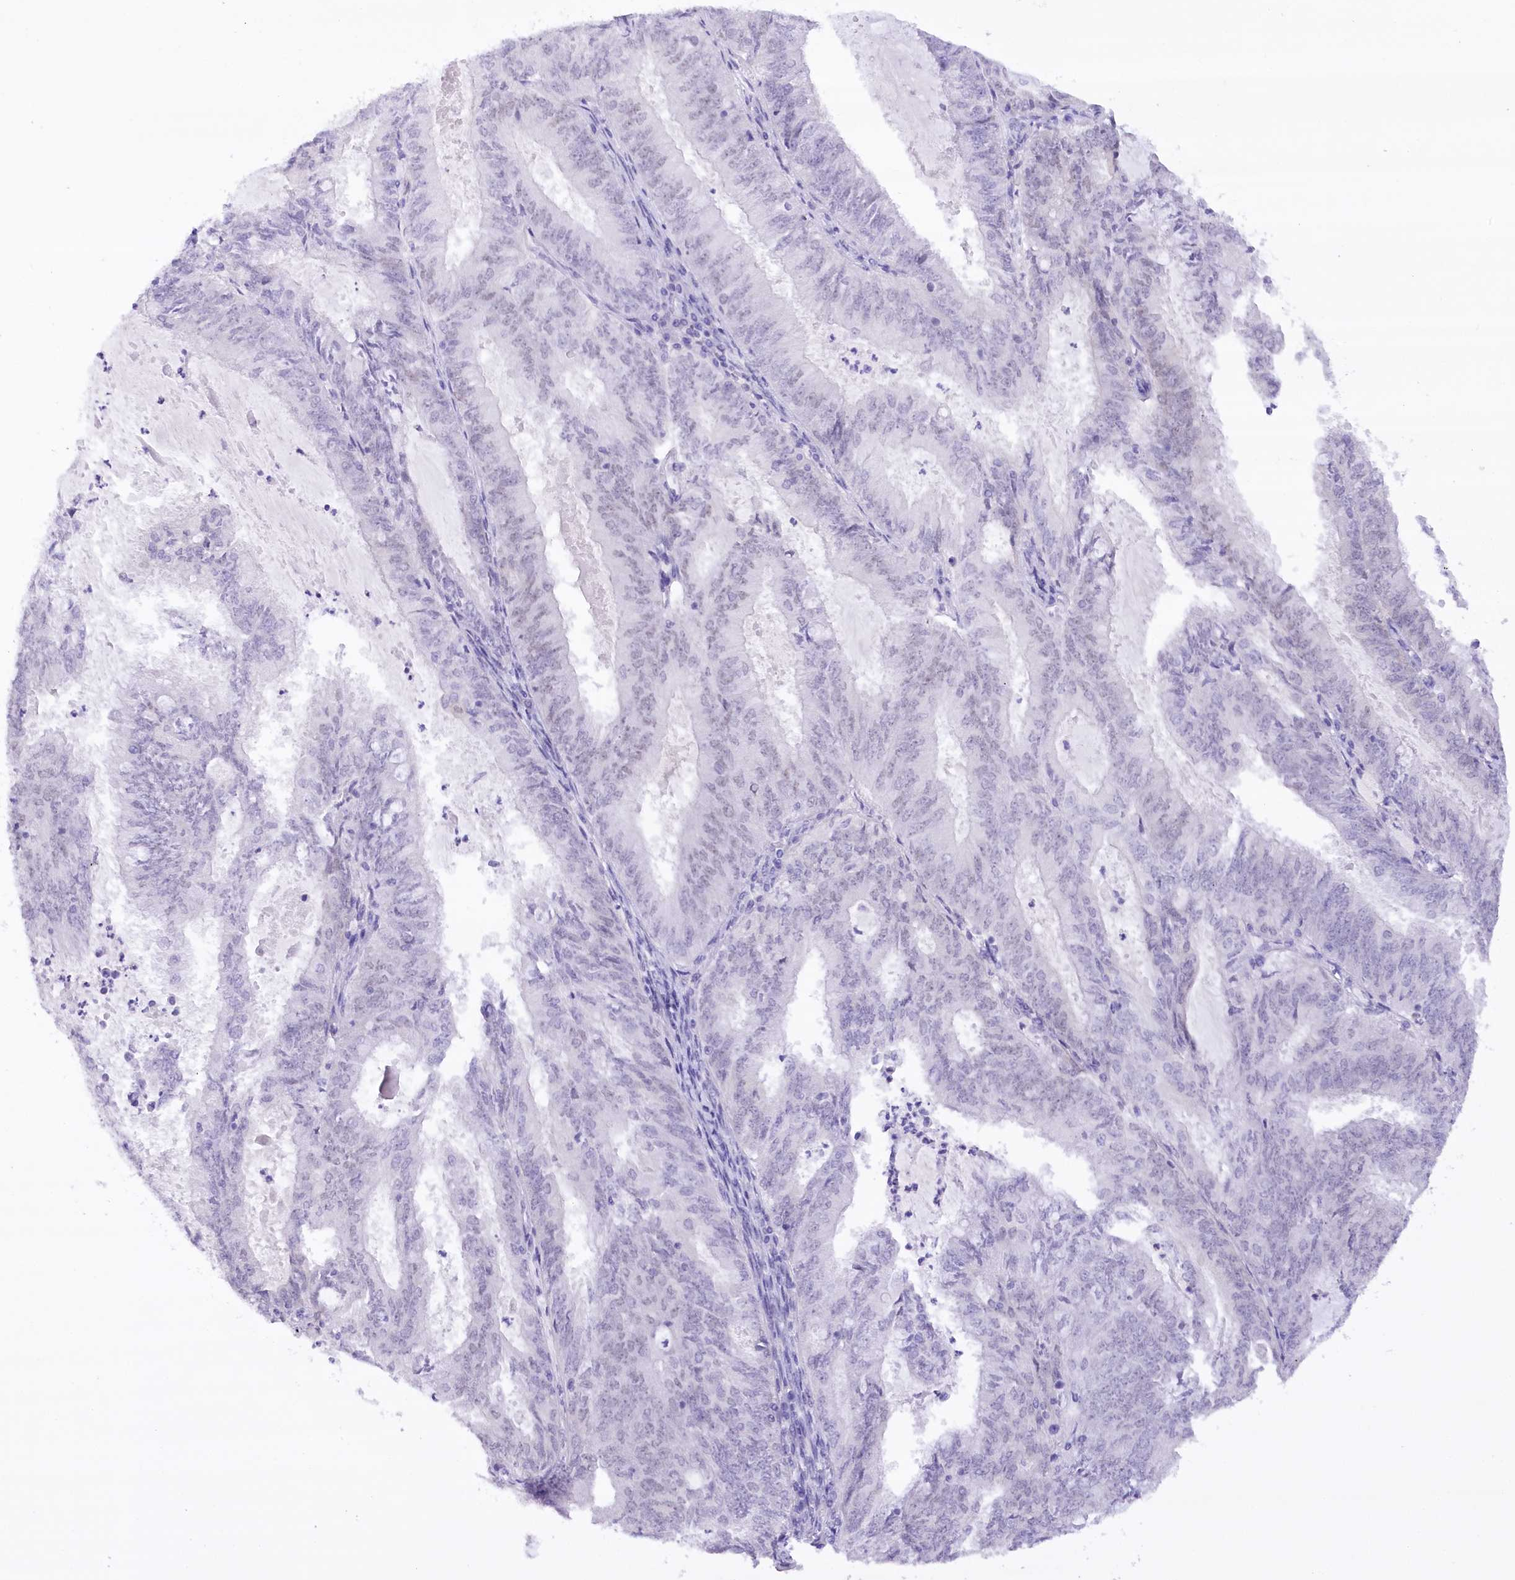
{"staining": {"intensity": "negative", "quantity": "none", "location": "none"}, "tissue": "endometrial cancer", "cell_type": "Tumor cells", "image_type": "cancer", "snomed": [{"axis": "morphology", "description": "Adenocarcinoma, NOS"}, {"axis": "topography", "description": "Endometrium"}], "caption": "This is an immunohistochemistry (IHC) histopathology image of human adenocarcinoma (endometrial). There is no expression in tumor cells.", "gene": "HNRNPA0", "patient": {"sex": "female", "age": 57}}